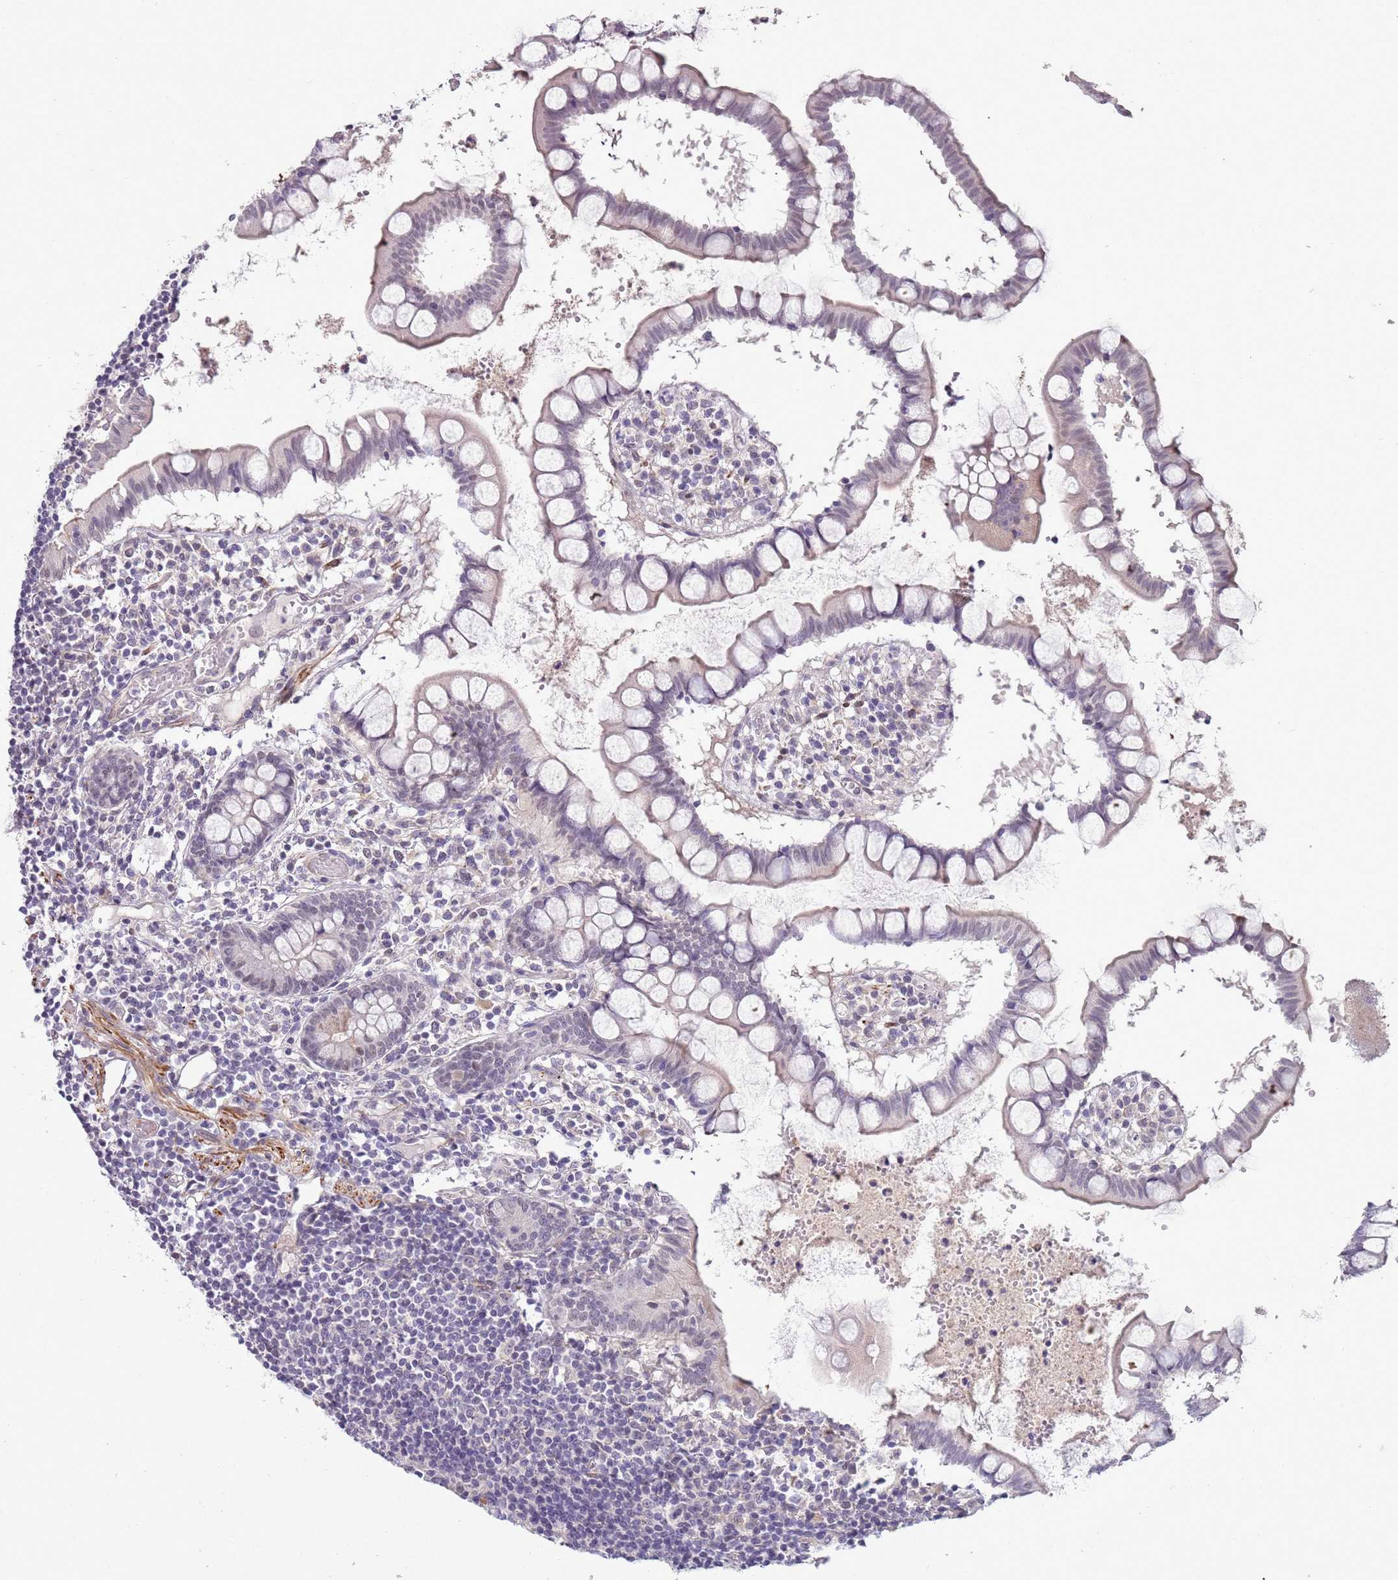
{"staining": {"intensity": "weak", "quantity": ">75%", "location": "cytoplasmic/membranous"}, "tissue": "colon", "cell_type": "Endothelial cells", "image_type": "normal", "snomed": [{"axis": "morphology", "description": "Normal tissue, NOS"}, {"axis": "morphology", "description": "Adenocarcinoma, NOS"}, {"axis": "topography", "description": "Colon"}], "caption": "Immunohistochemistry (IHC) of unremarkable human colon demonstrates low levels of weak cytoplasmic/membranous positivity in about >75% of endothelial cells. (DAB (3,3'-diaminobenzidine) = brown stain, brightfield microscopy at high magnification).", "gene": "ENSG00000271254", "patient": {"sex": "female", "age": 55}}